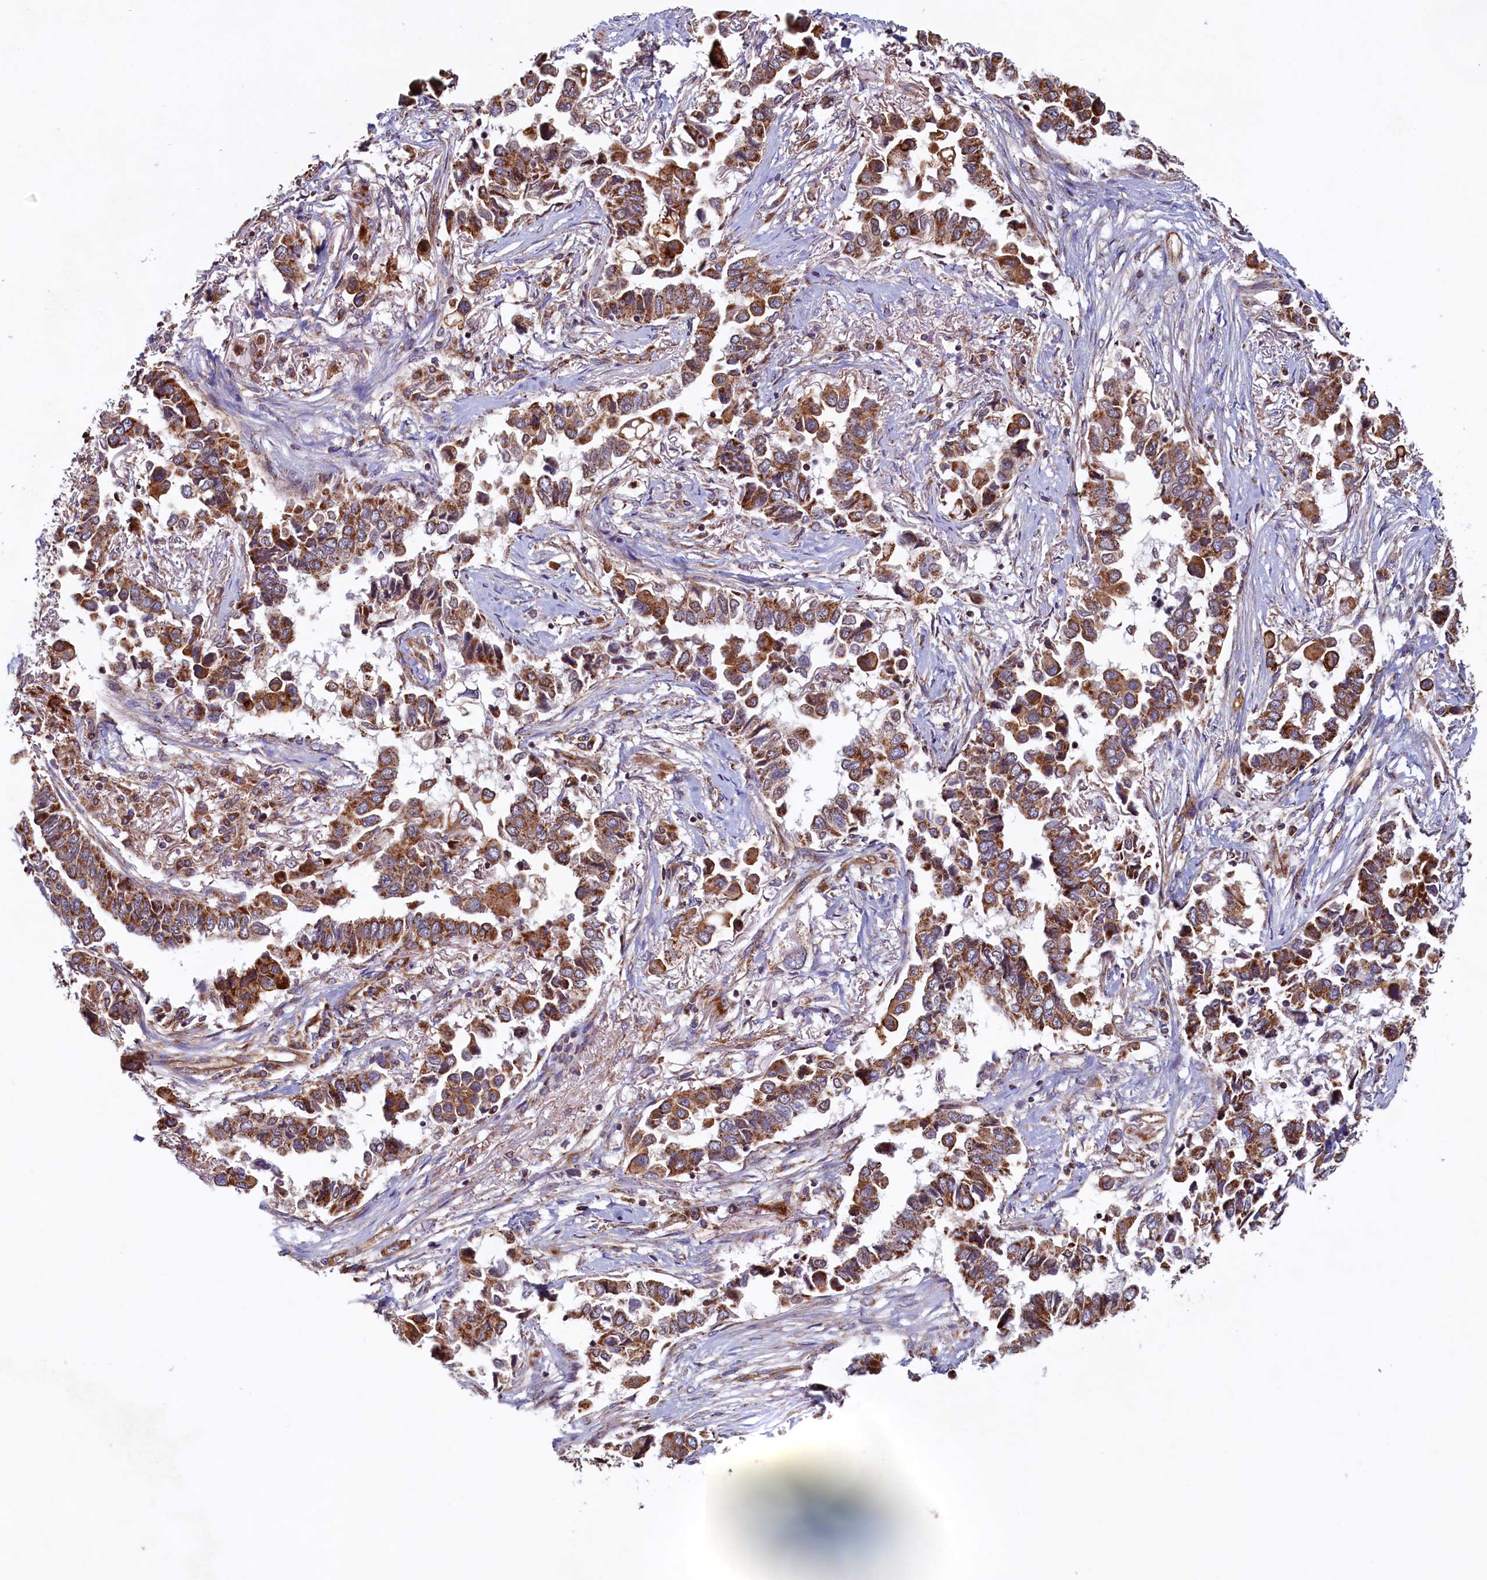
{"staining": {"intensity": "strong", "quantity": ">75%", "location": "cytoplasmic/membranous"}, "tissue": "lung cancer", "cell_type": "Tumor cells", "image_type": "cancer", "snomed": [{"axis": "morphology", "description": "Adenocarcinoma, NOS"}, {"axis": "topography", "description": "Lung"}], "caption": "Tumor cells reveal high levels of strong cytoplasmic/membranous expression in about >75% of cells in human lung cancer.", "gene": "UBE3B", "patient": {"sex": "female", "age": 76}}